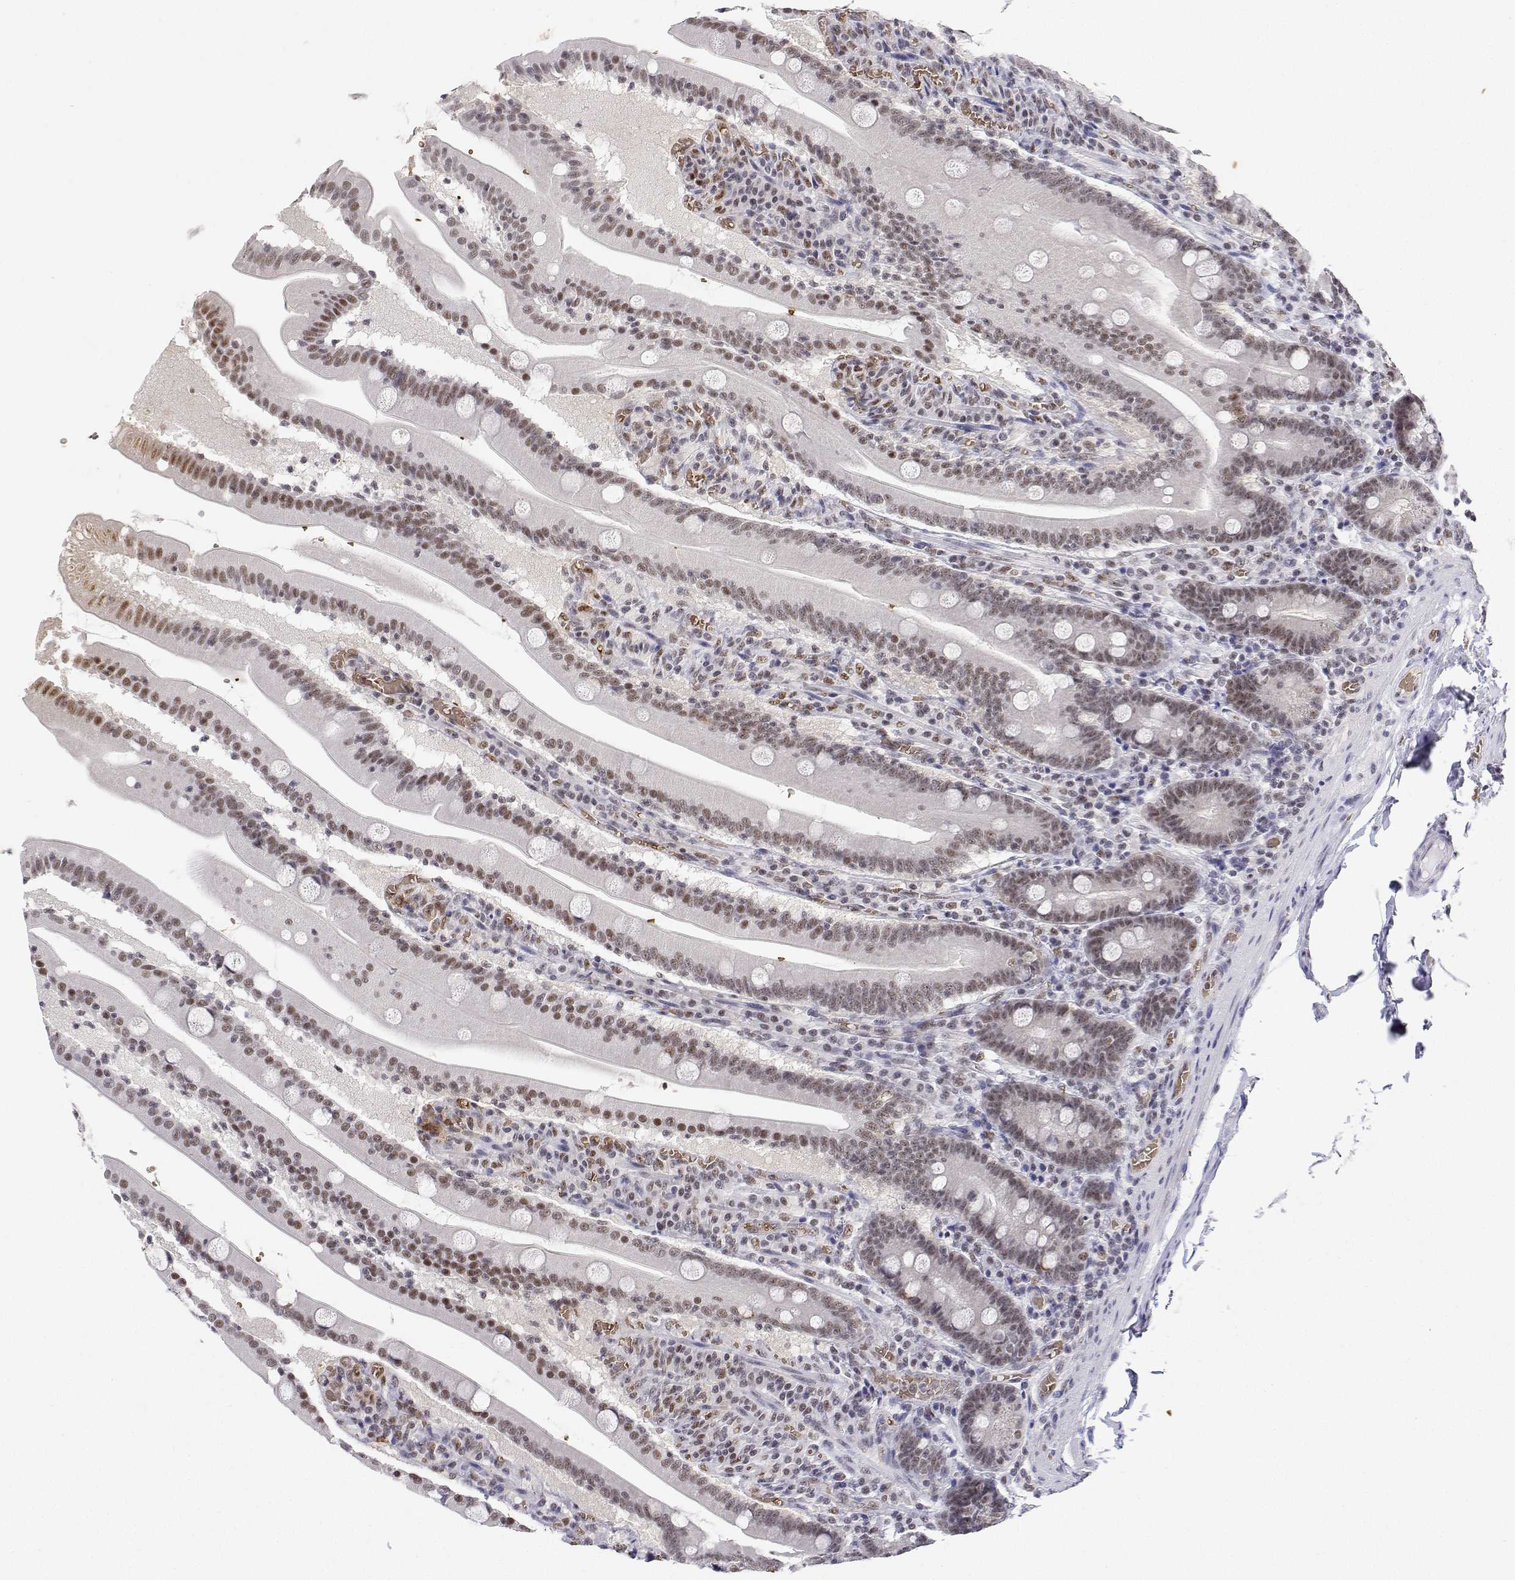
{"staining": {"intensity": "moderate", "quantity": ">75%", "location": "nuclear"}, "tissue": "small intestine", "cell_type": "Glandular cells", "image_type": "normal", "snomed": [{"axis": "morphology", "description": "Normal tissue, NOS"}, {"axis": "topography", "description": "Small intestine"}], "caption": "Small intestine stained with immunohistochemistry shows moderate nuclear expression in about >75% of glandular cells.", "gene": "ADAR", "patient": {"sex": "male", "age": 37}}